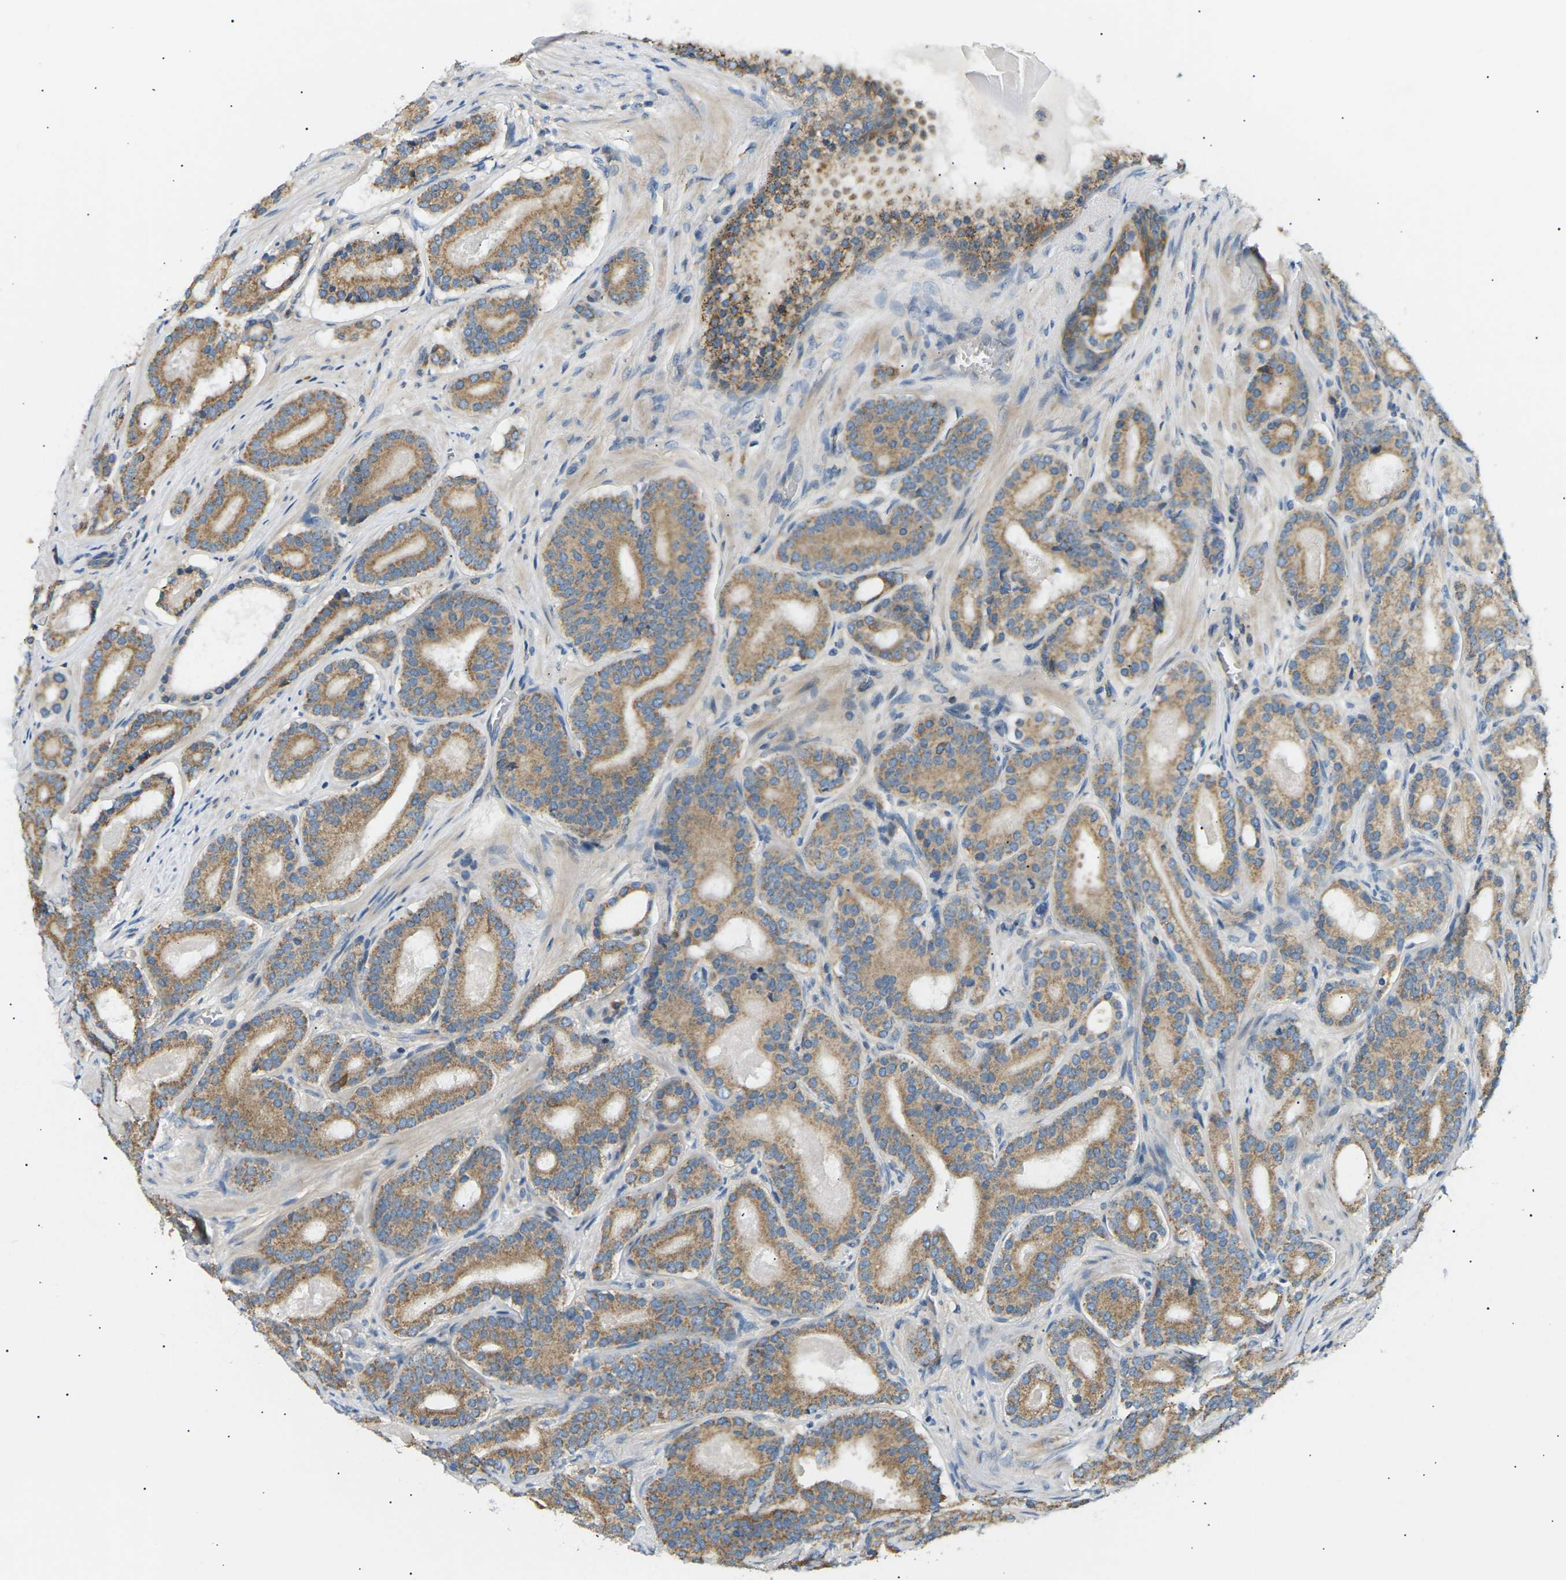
{"staining": {"intensity": "moderate", "quantity": ">75%", "location": "cytoplasmic/membranous"}, "tissue": "prostate cancer", "cell_type": "Tumor cells", "image_type": "cancer", "snomed": [{"axis": "morphology", "description": "Adenocarcinoma, High grade"}, {"axis": "topography", "description": "Prostate"}], "caption": "The immunohistochemical stain shows moderate cytoplasmic/membranous expression in tumor cells of prostate high-grade adenocarcinoma tissue. The staining was performed using DAB (3,3'-diaminobenzidine) to visualize the protein expression in brown, while the nuclei were stained in blue with hematoxylin (Magnification: 20x).", "gene": "TBC1D8", "patient": {"sex": "male", "age": 60}}